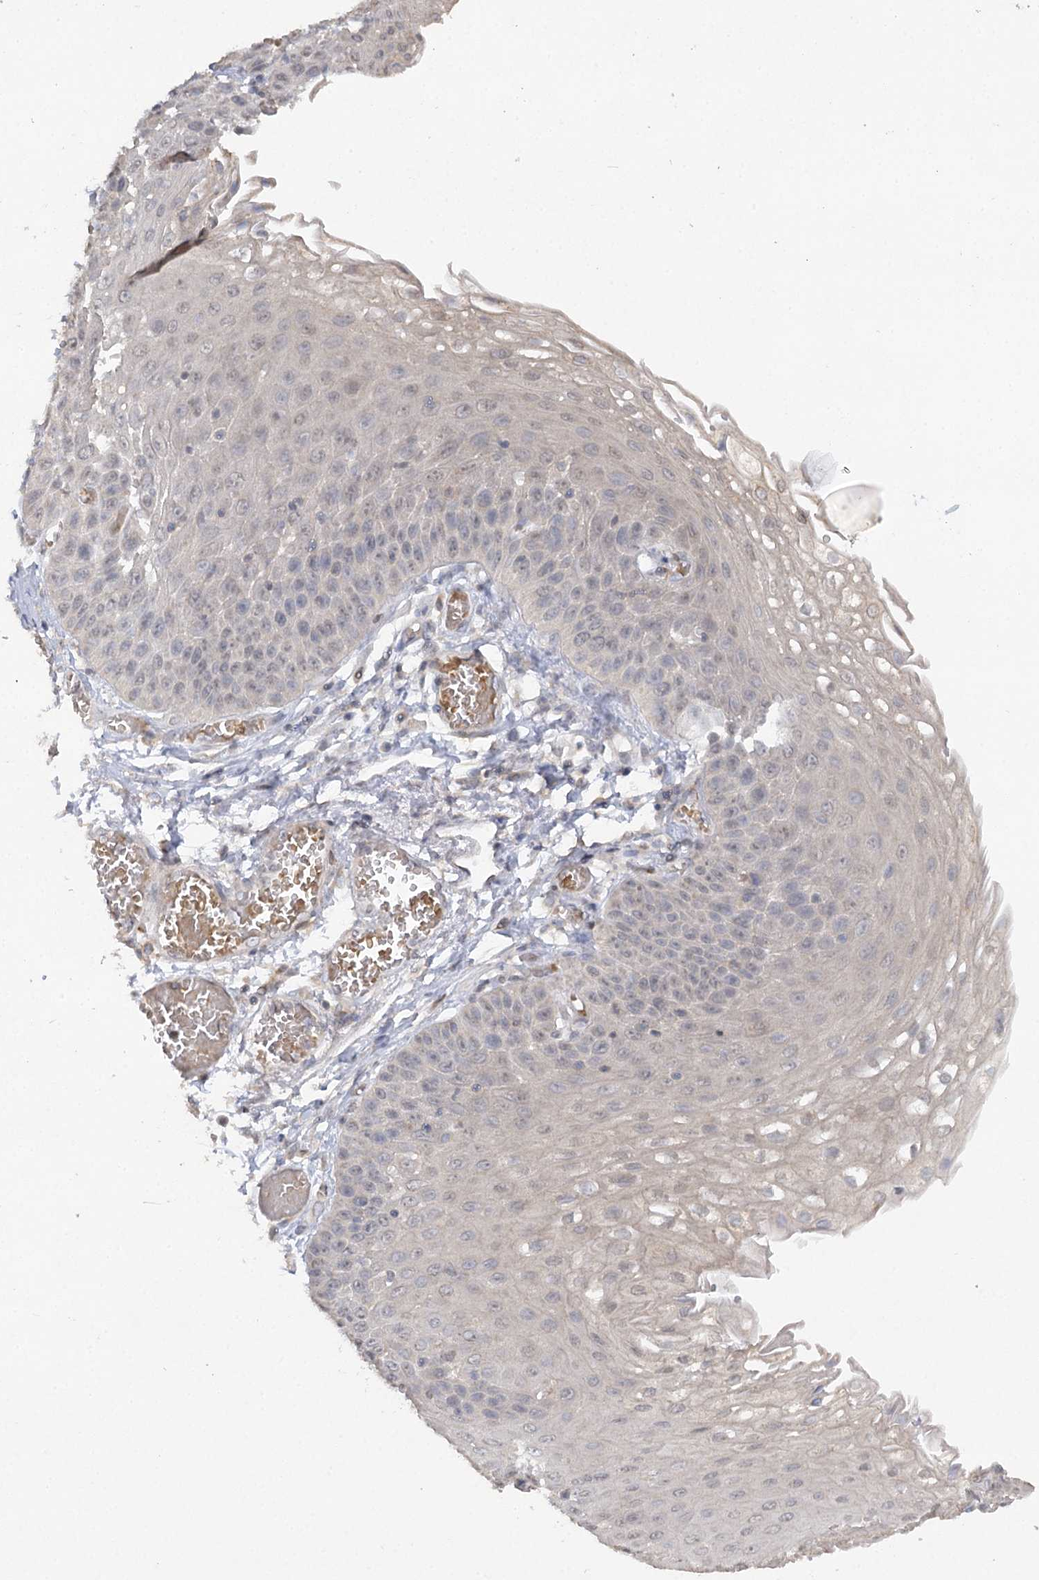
{"staining": {"intensity": "negative", "quantity": "none", "location": "none"}, "tissue": "esophagus", "cell_type": "Squamous epithelial cells", "image_type": "normal", "snomed": [{"axis": "morphology", "description": "Normal tissue, NOS"}, {"axis": "topography", "description": "Esophagus"}], "caption": "Immunohistochemical staining of unremarkable human esophagus shows no significant expression in squamous epithelial cells. The staining is performed using DAB (3,3'-diaminobenzidine) brown chromogen with nuclei counter-stained in using hematoxylin.", "gene": "TRAF3IP1", "patient": {"sex": "male", "age": 81}}